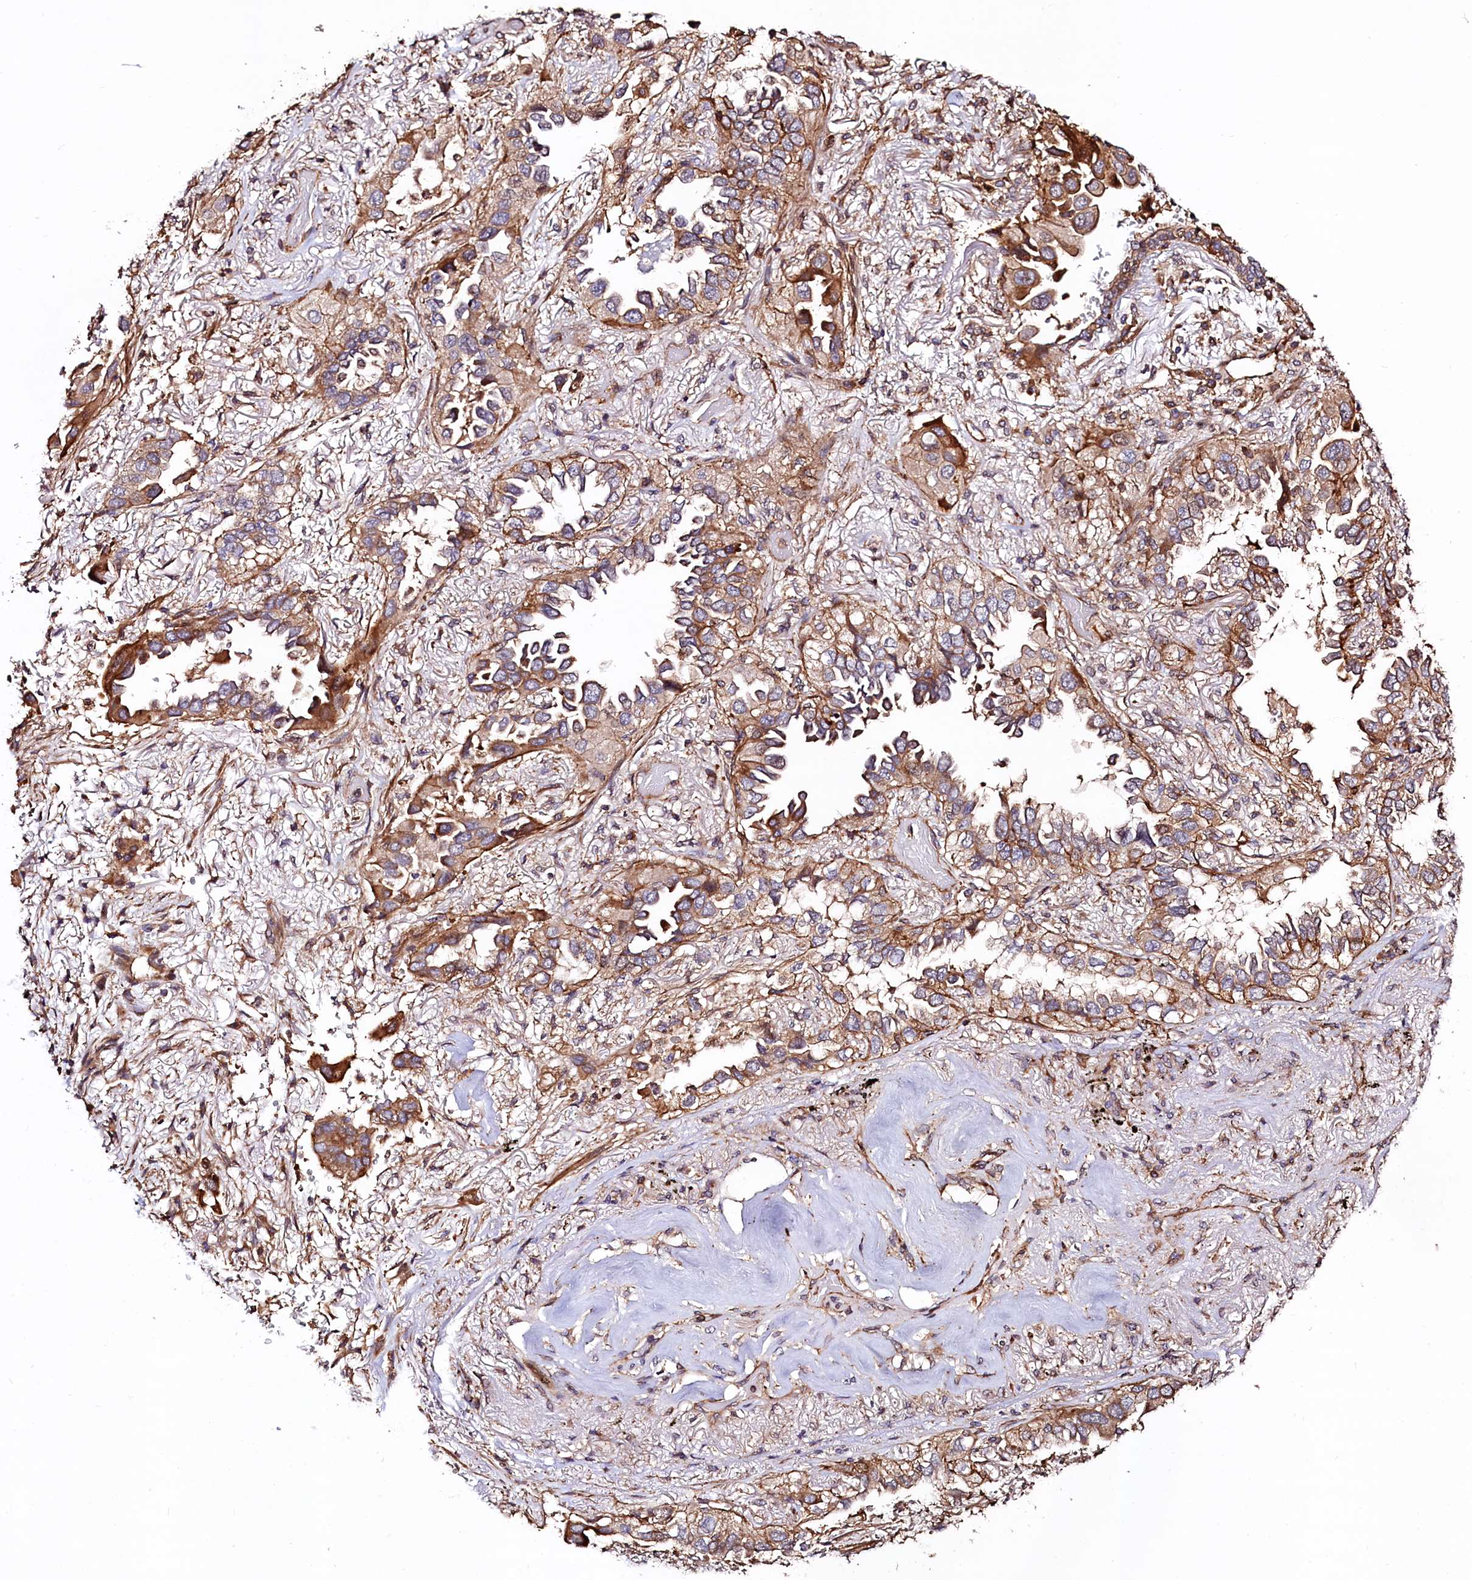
{"staining": {"intensity": "moderate", "quantity": ">75%", "location": "cytoplasmic/membranous"}, "tissue": "lung cancer", "cell_type": "Tumor cells", "image_type": "cancer", "snomed": [{"axis": "morphology", "description": "Adenocarcinoma, NOS"}, {"axis": "topography", "description": "Lung"}], "caption": "Approximately >75% of tumor cells in lung cancer (adenocarcinoma) reveal moderate cytoplasmic/membranous protein expression as visualized by brown immunohistochemical staining.", "gene": "KLHDC4", "patient": {"sex": "female", "age": 76}}